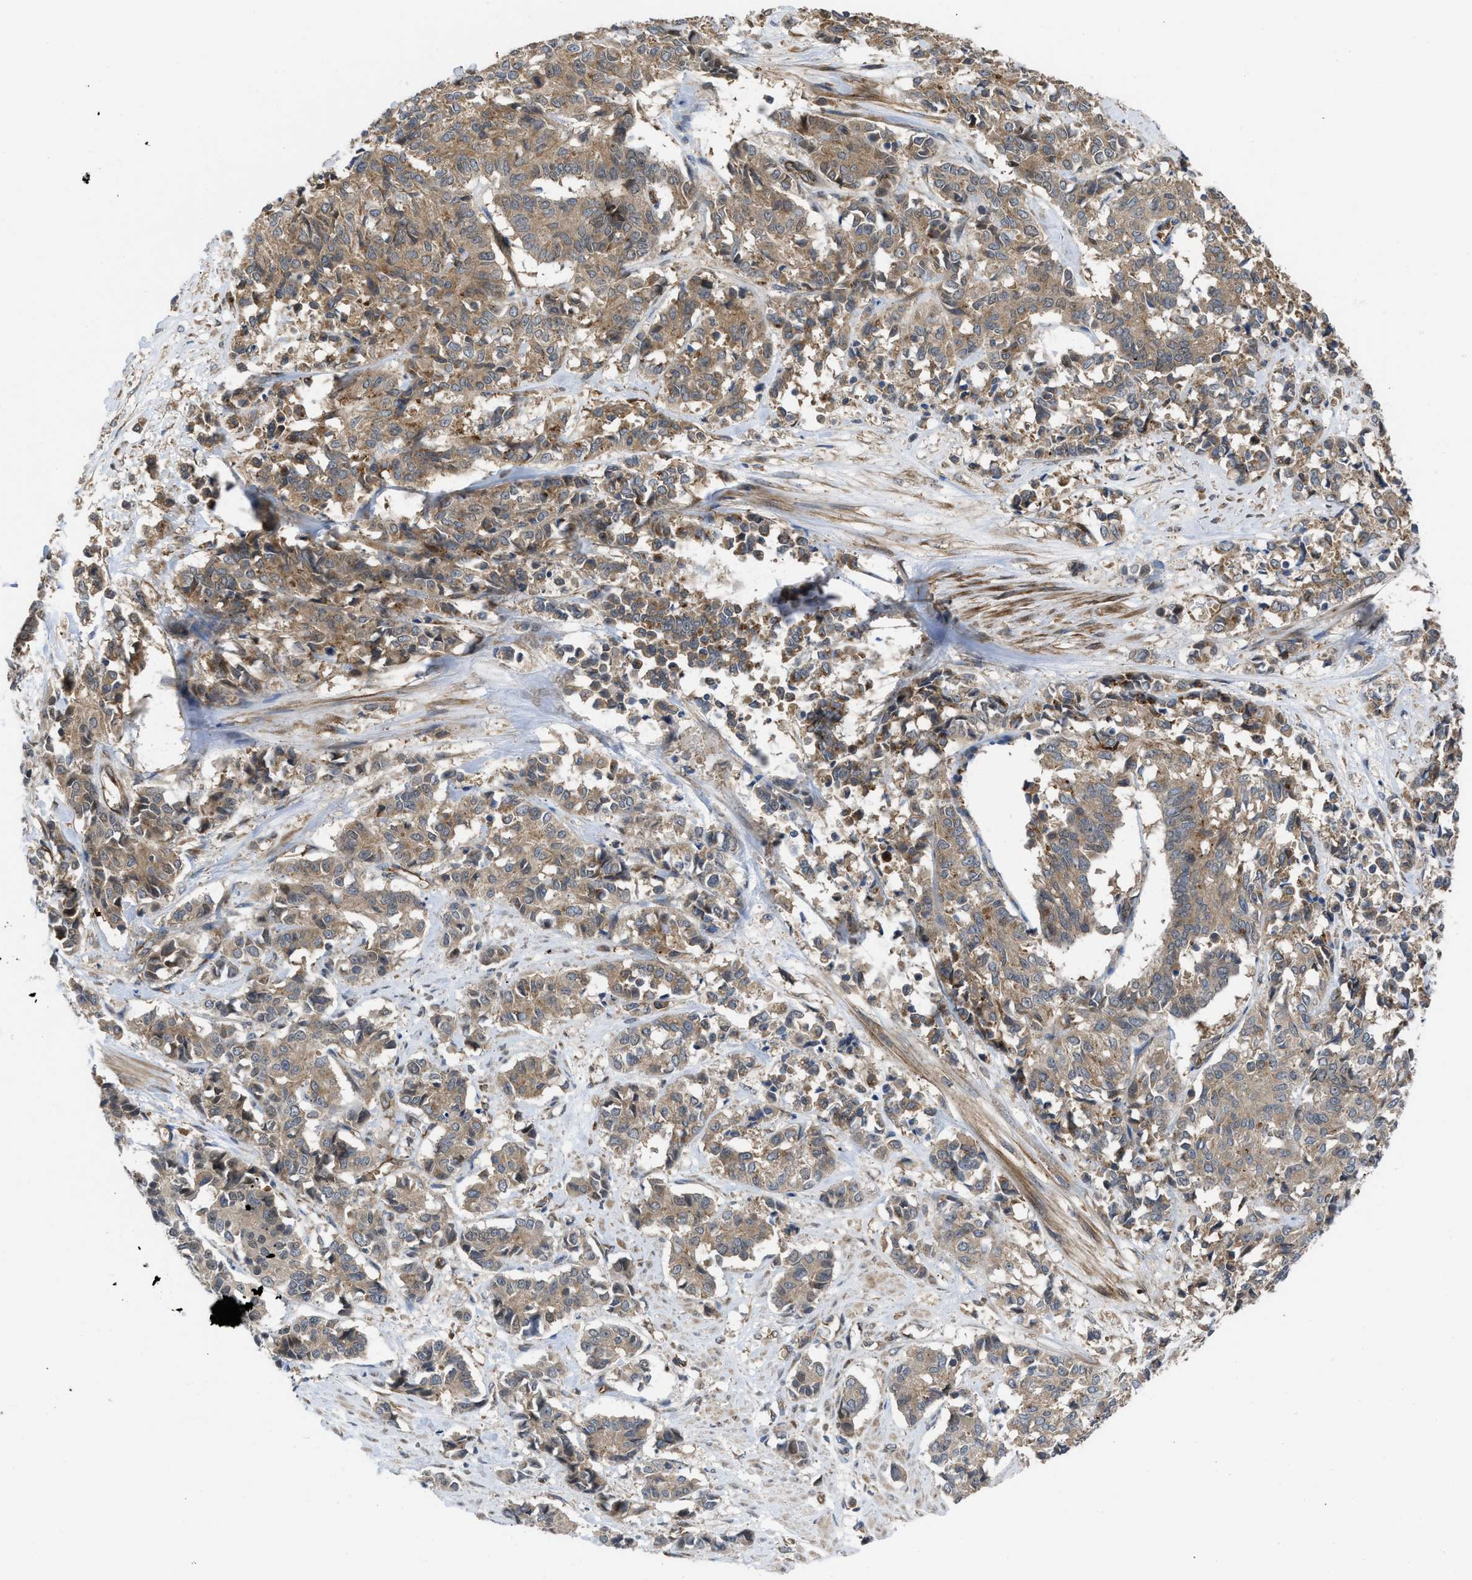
{"staining": {"intensity": "moderate", "quantity": ">75%", "location": "cytoplasmic/membranous"}, "tissue": "cervical cancer", "cell_type": "Tumor cells", "image_type": "cancer", "snomed": [{"axis": "morphology", "description": "Squamous cell carcinoma, NOS"}, {"axis": "topography", "description": "Cervix"}], "caption": "Human cervical squamous cell carcinoma stained for a protein (brown) exhibits moderate cytoplasmic/membranous positive positivity in about >75% of tumor cells.", "gene": "GPATCH2L", "patient": {"sex": "female", "age": 35}}